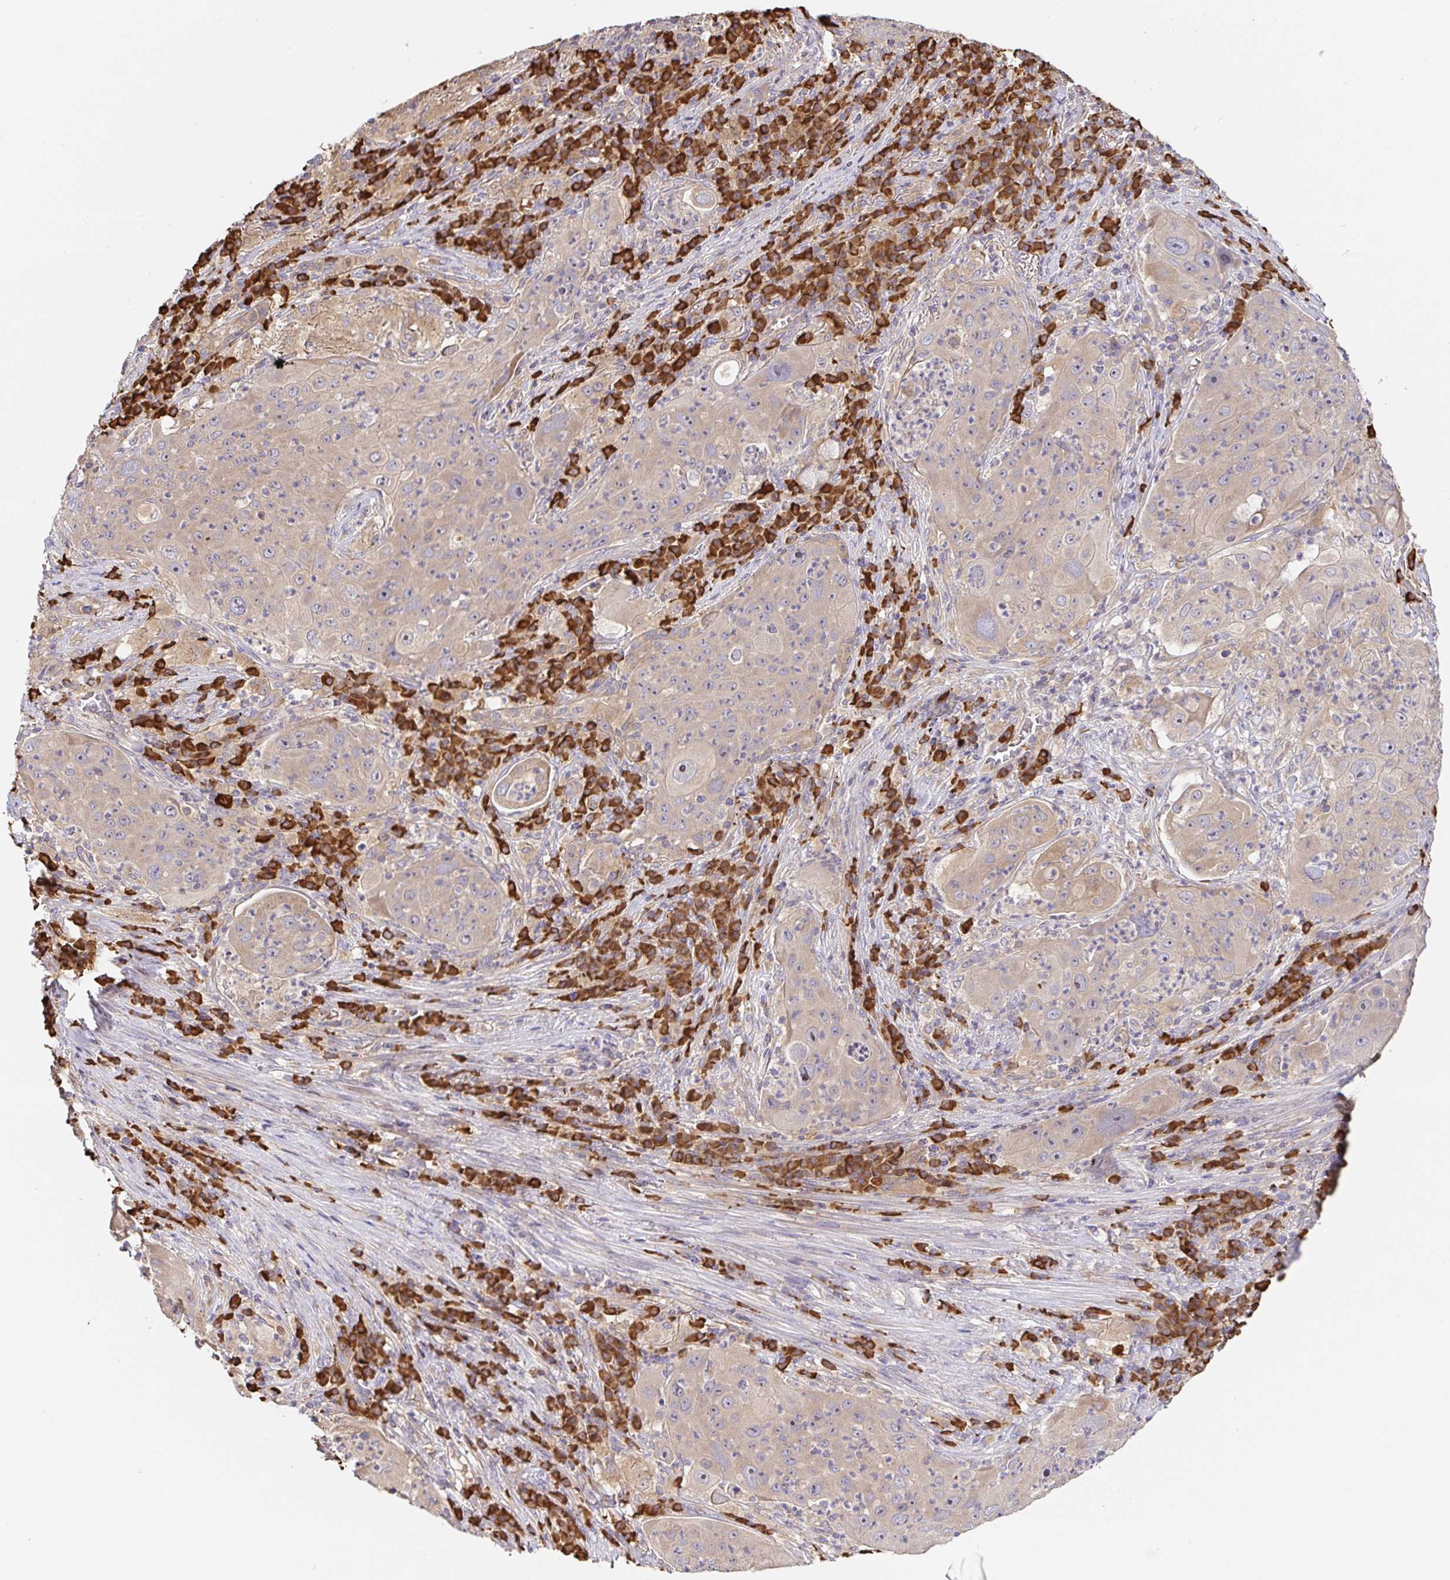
{"staining": {"intensity": "weak", "quantity": "<25%", "location": "cytoplasmic/membranous"}, "tissue": "lung cancer", "cell_type": "Tumor cells", "image_type": "cancer", "snomed": [{"axis": "morphology", "description": "Squamous cell carcinoma, NOS"}, {"axis": "topography", "description": "Lung"}], "caption": "Image shows no significant protein staining in tumor cells of lung squamous cell carcinoma.", "gene": "HAGH", "patient": {"sex": "female", "age": 59}}